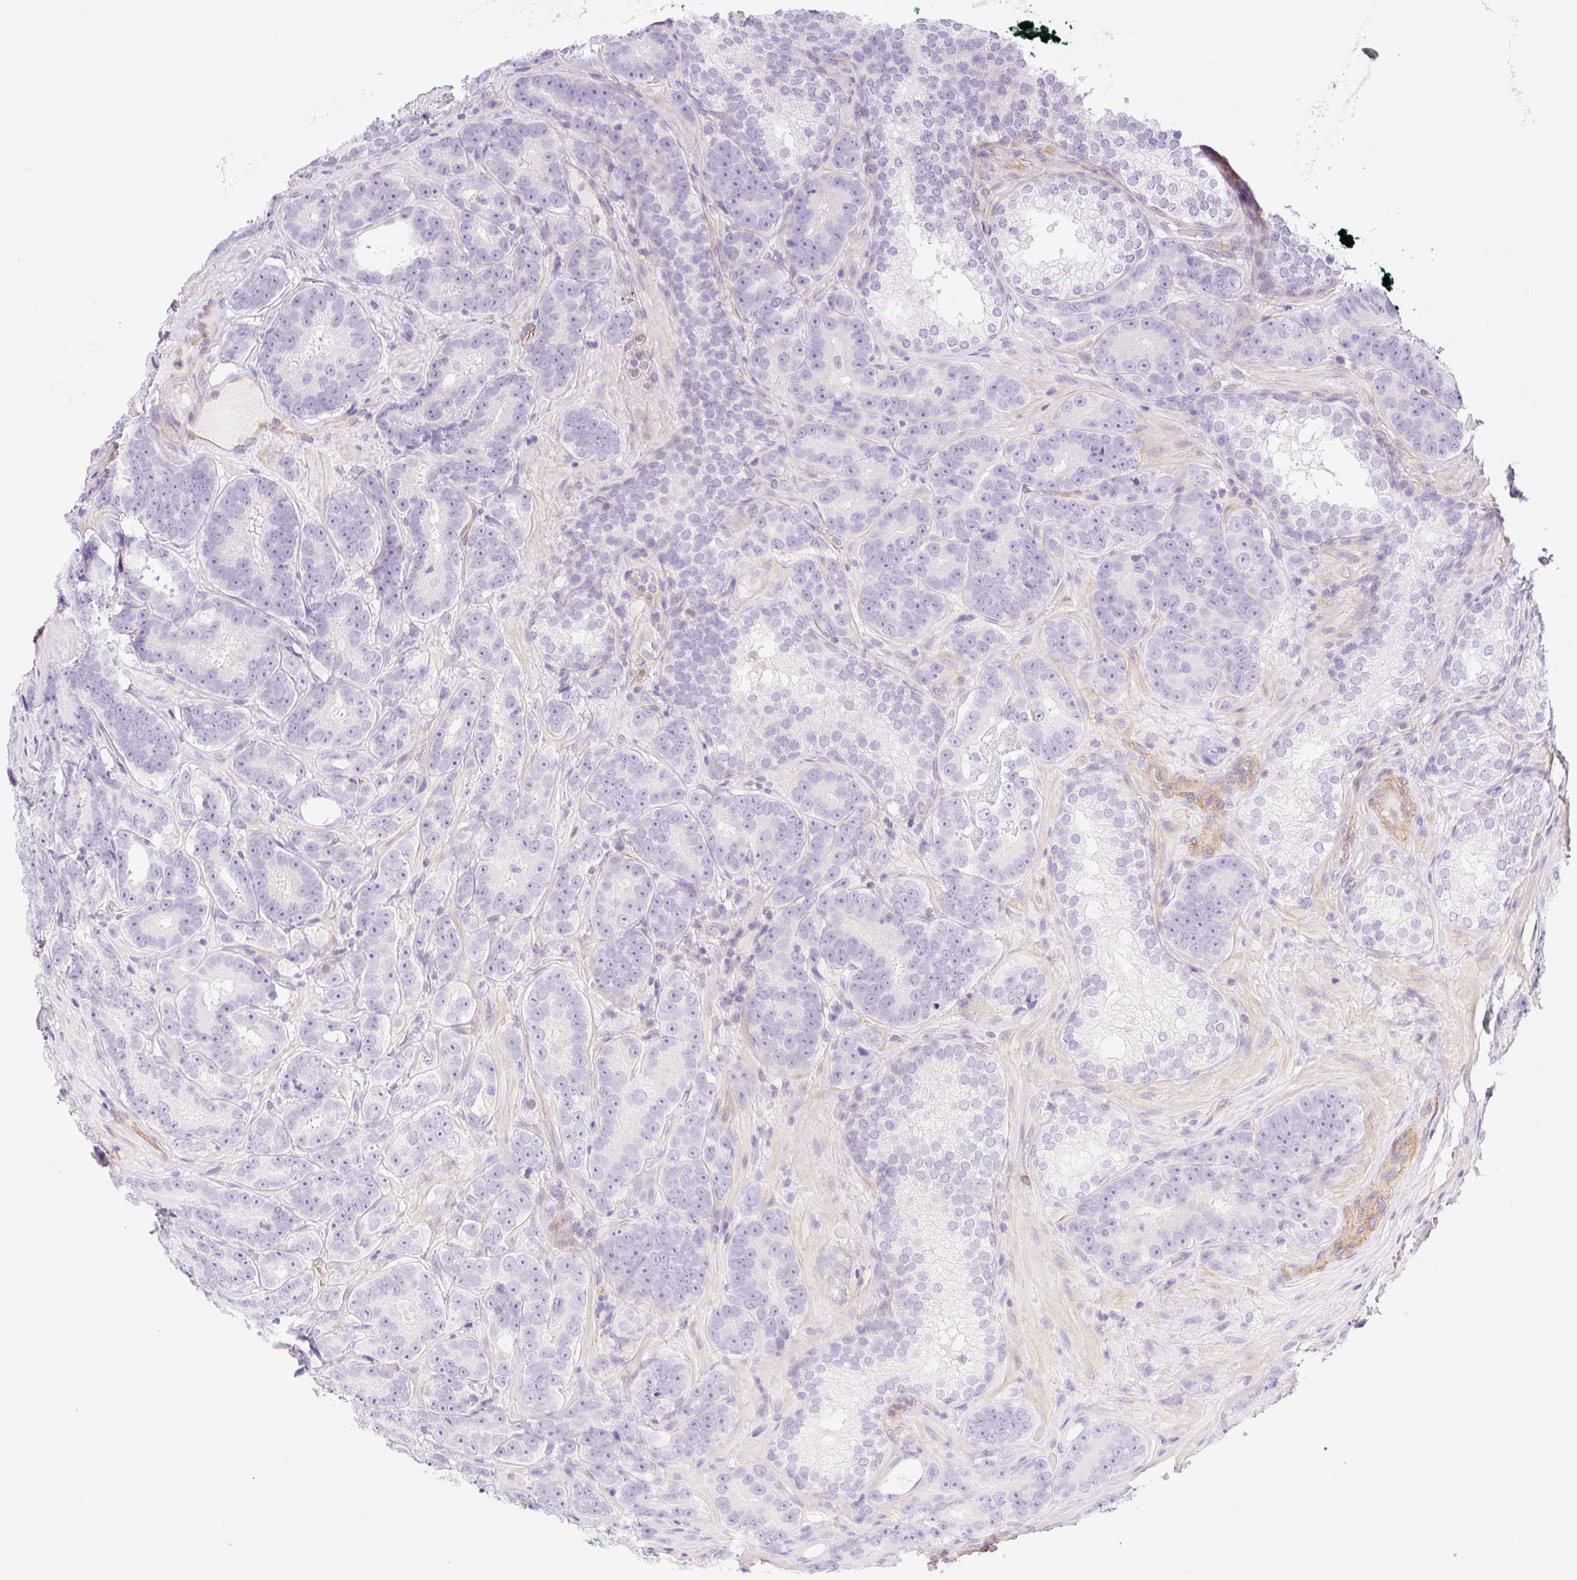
{"staining": {"intensity": "negative", "quantity": "none", "location": "none"}, "tissue": "prostate cancer", "cell_type": "Tumor cells", "image_type": "cancer", "snomed": [{"axis": "morphology", "description": "Adenocarcinoma, Low grade"}, {"axis": "topography", "description": "Prostate"}], "caption": "High magnification brightfield microscopy of prostate cancer stained with DAB (3,3'-diaminobenzidine) (brown) and counterstained with hematoxylin (blue): tumor cells show no significant staining.", "gene": "EHD3", "patient": {"sex": "male", "age": 62}}